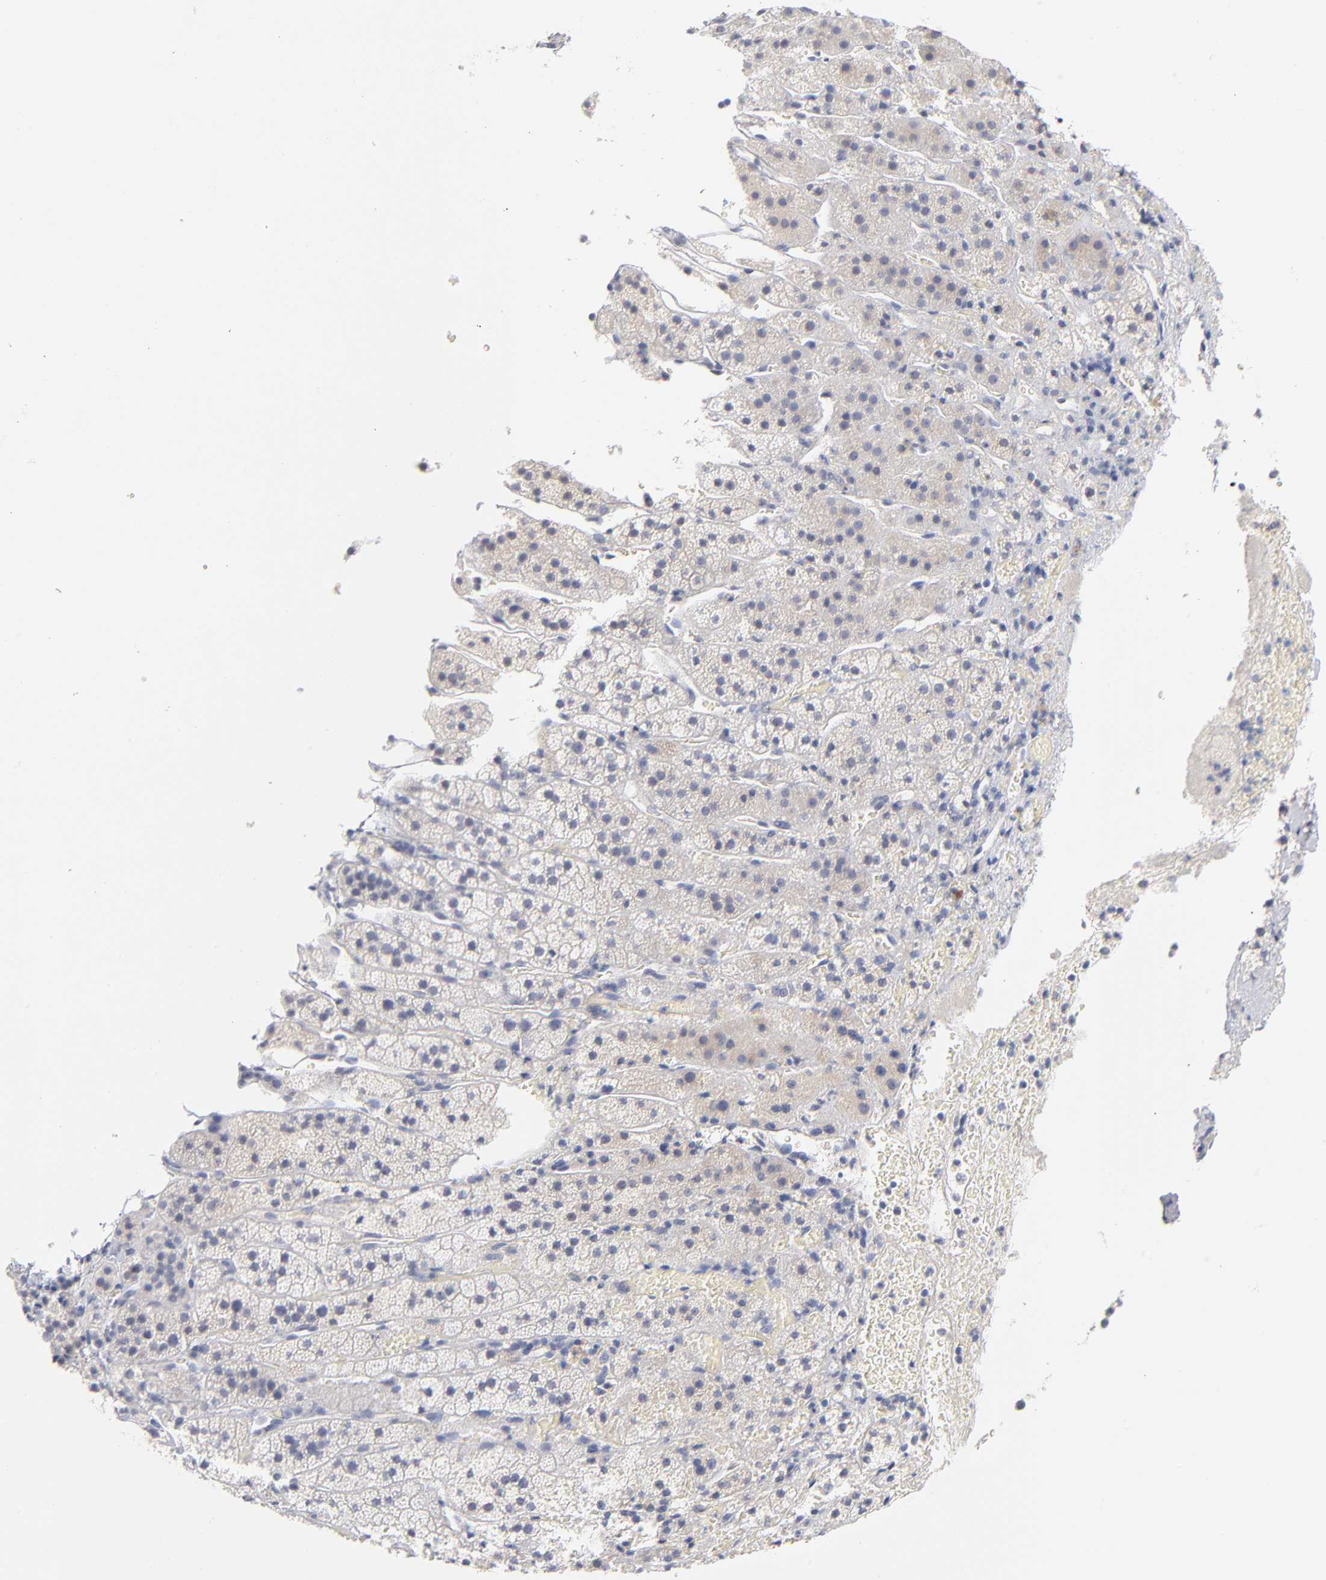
{"staining": {"intensity": "negative", "quantity": "none", "location": "none"}, "tissue": "adrenal gland", "cell_type": "Glandular cells", "image_type": "normal", "snomed": [{"axis": "morphology", "description": "Normal tissue, NOS"}, {"axis": "topography", "description": "Adrenal gland"}], "caption": "Immunohistochemical staining of benign adrenal gland reveals no significant expression in glandular cells.", "gene": "F12", "patient": {"sex": "female", "age": 44}}